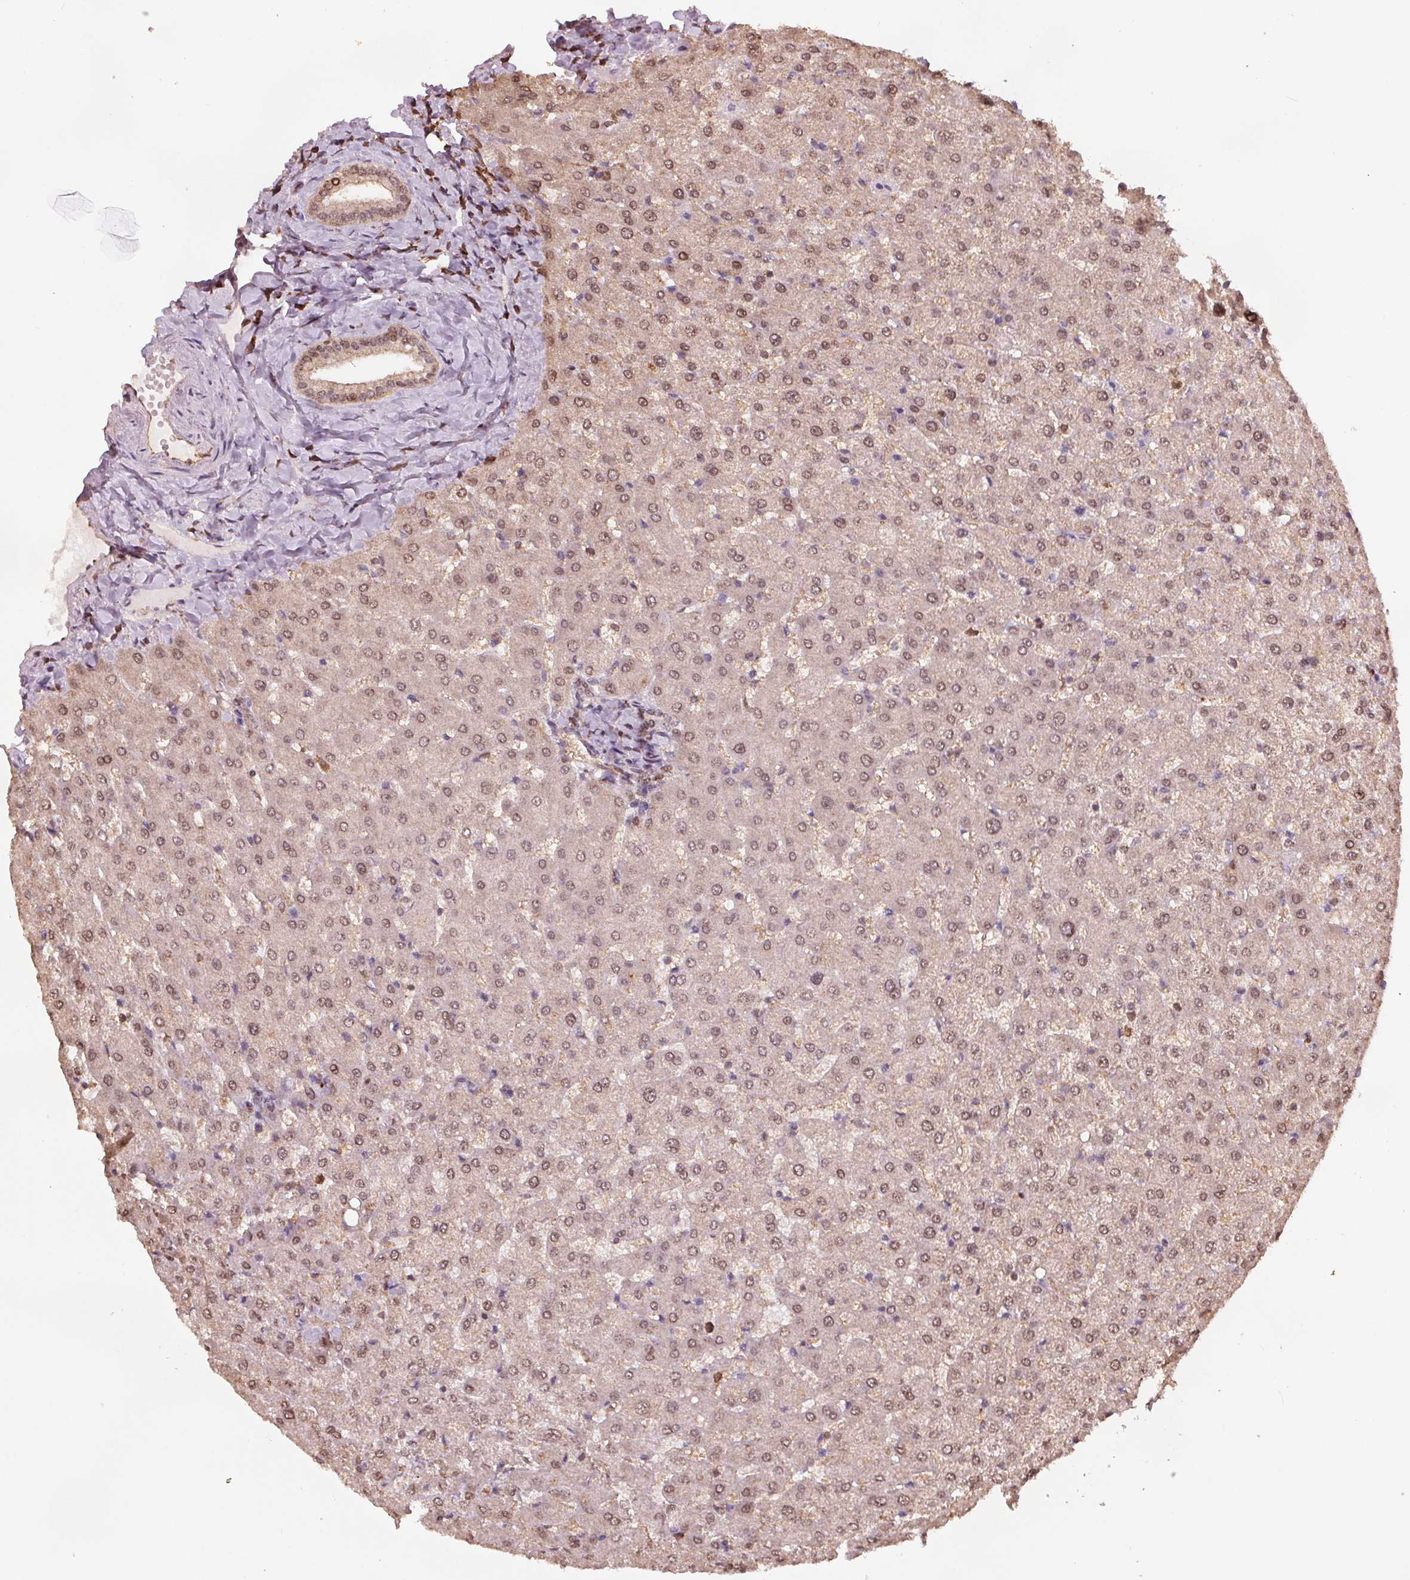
{"staining": {"intensity": "moderate", "quantity": "25%-75%", "location": "nuclear"}, "tissue": "liver", "cell_type": "Cholangiocytes", "image_type": "normal", "snomed": [{"axis": "morphology", "description": "Normal tissue, NOS"}, {"axis": "topography", "description": "Liver"}], "caption": "The immunohistochemical stain shows moderate nuclear expression in cholangiocytes of benign liver.", "gene": "ENO1", "patient": {"sex": "female", "age": 50}}